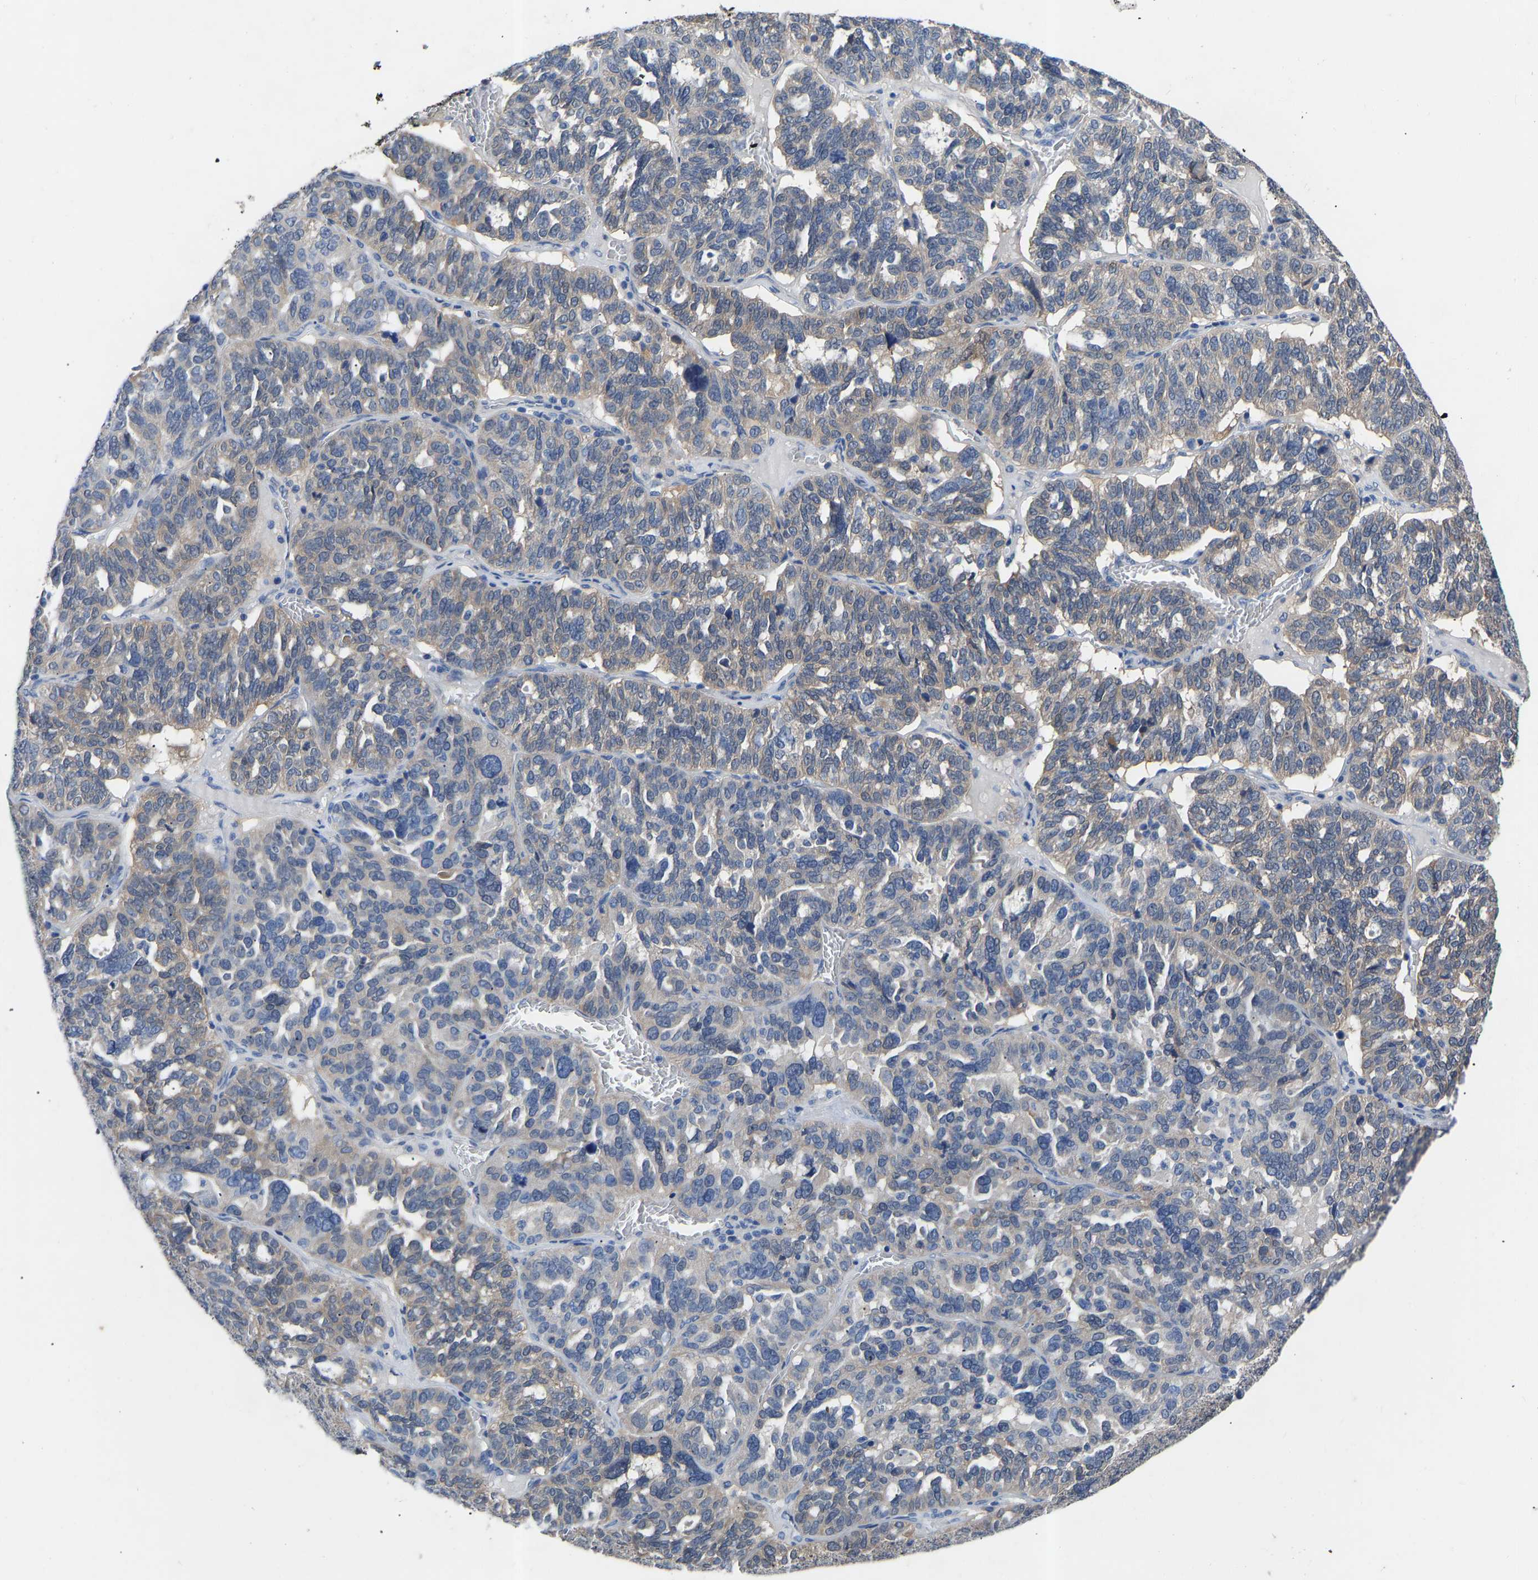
{"staining": {"intensity": "weak", "quantity": "<25%", "location": "cytoplasmic/membranous"}, "tissue": "ovarian cancer", "cell_type": "Tumor cells", "image_type": "cancer", "snomed": [{"axis": "morphology", "description": "Cystadenocarcinoma, serous, NOS"}, {"axis": "topography", "description": "Ovary"}], "caption": "Tumor cells show no significant protein staining in serous cystadenocarcinoma (ovarian).", "gene": "RBP1", "patient": {"sex": "female", "age": 59}}